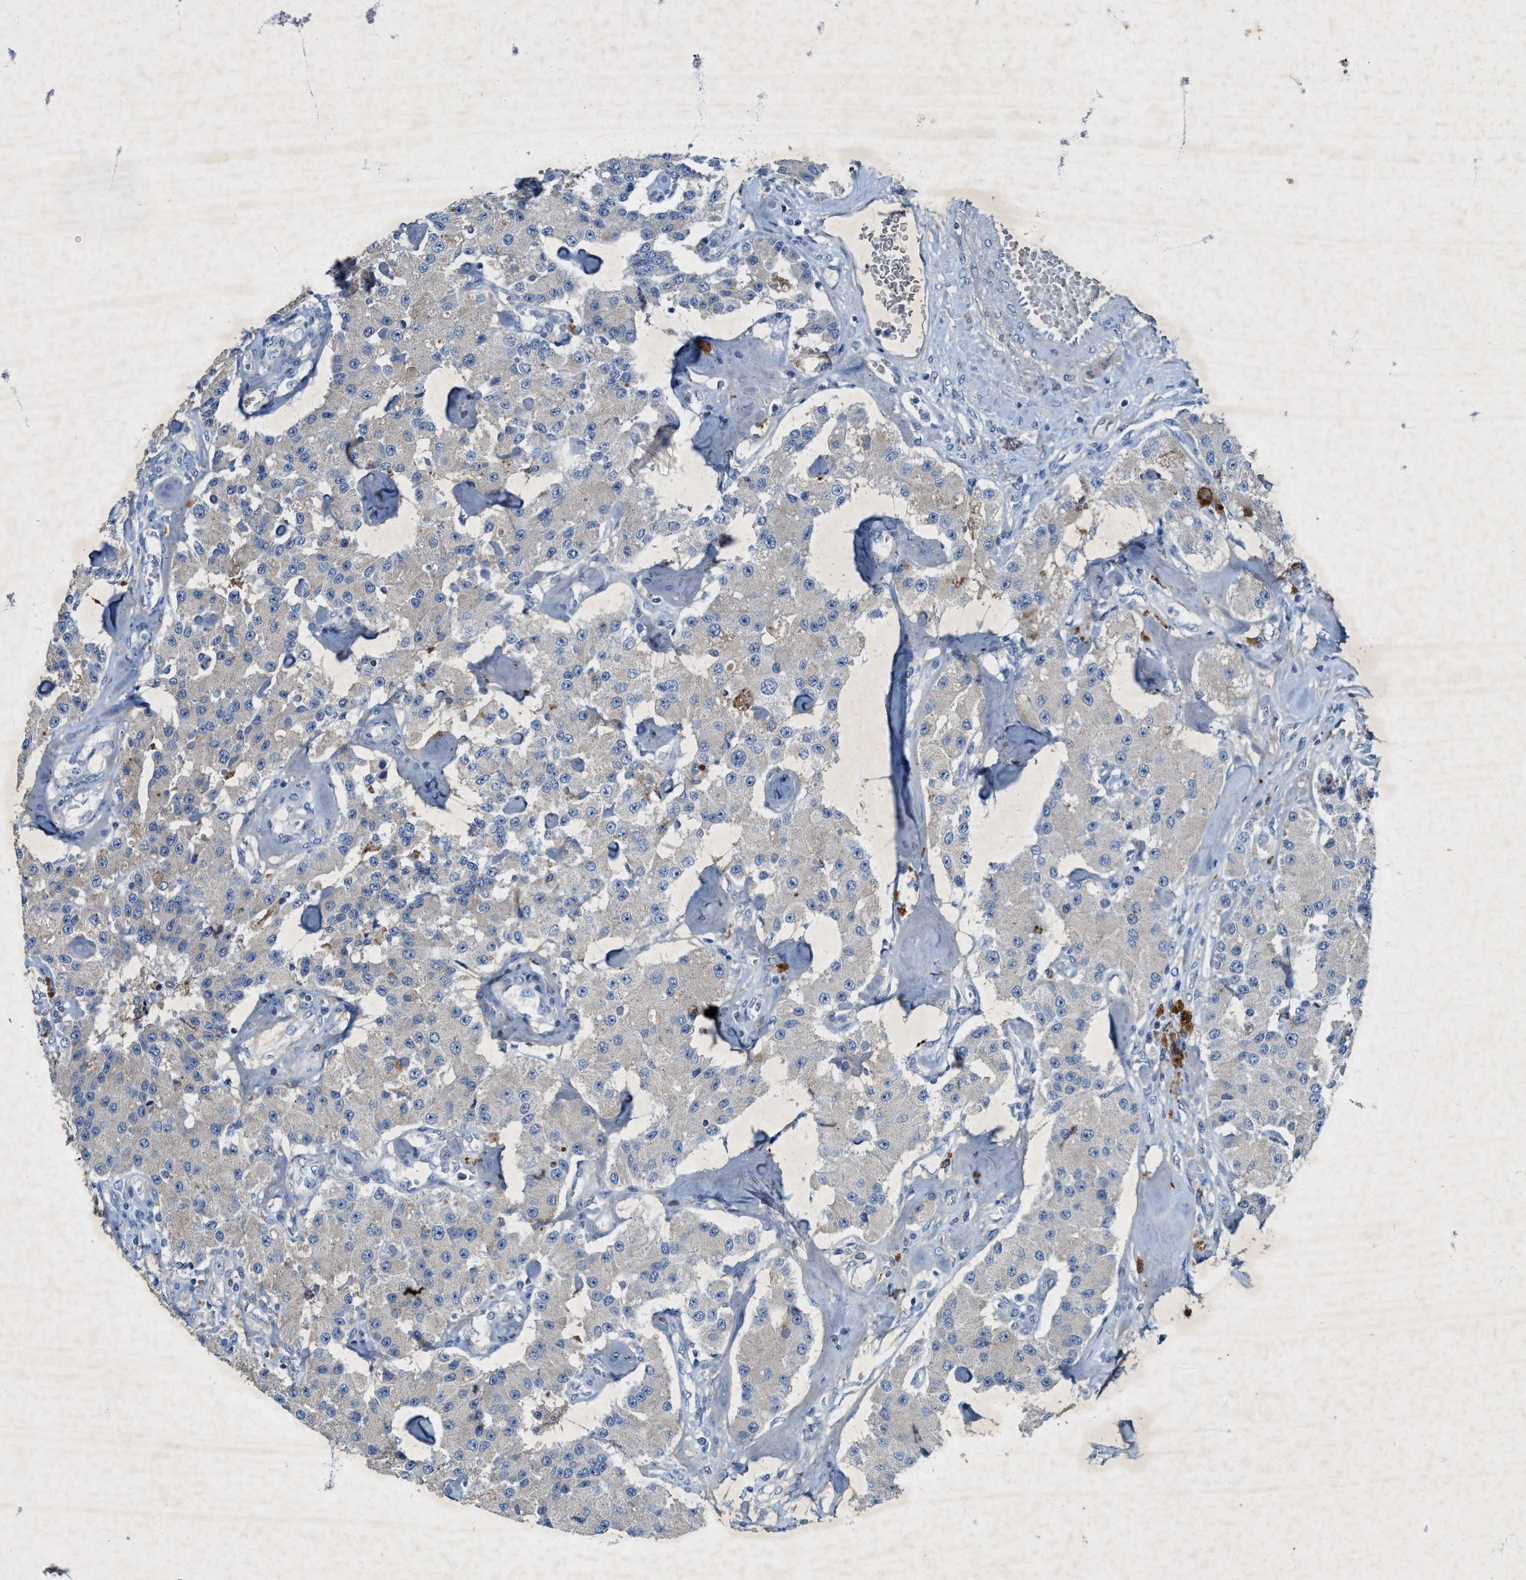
{"staining": {"intensity": "negative", "quantity": "none", "location": "none"}, "tissue": "carcinoid", "cell_type": "Tumor cells", "image_type": "cancer", "snomed": [{"axis": "morphology", "description": "Carcinoid, malignant, NOS"}, {"axis": "topography", "description": "Pancreas"}], "caption": "Immunohistochemistry (IHC) image of neoplastic tissue: human carcinoid stained with DAB (3,3'-diaminobenzidine) shows no significant protein staining in tumor cells.", "gene": "URGCP", "patient": {"sex": "male", "age": 41}}